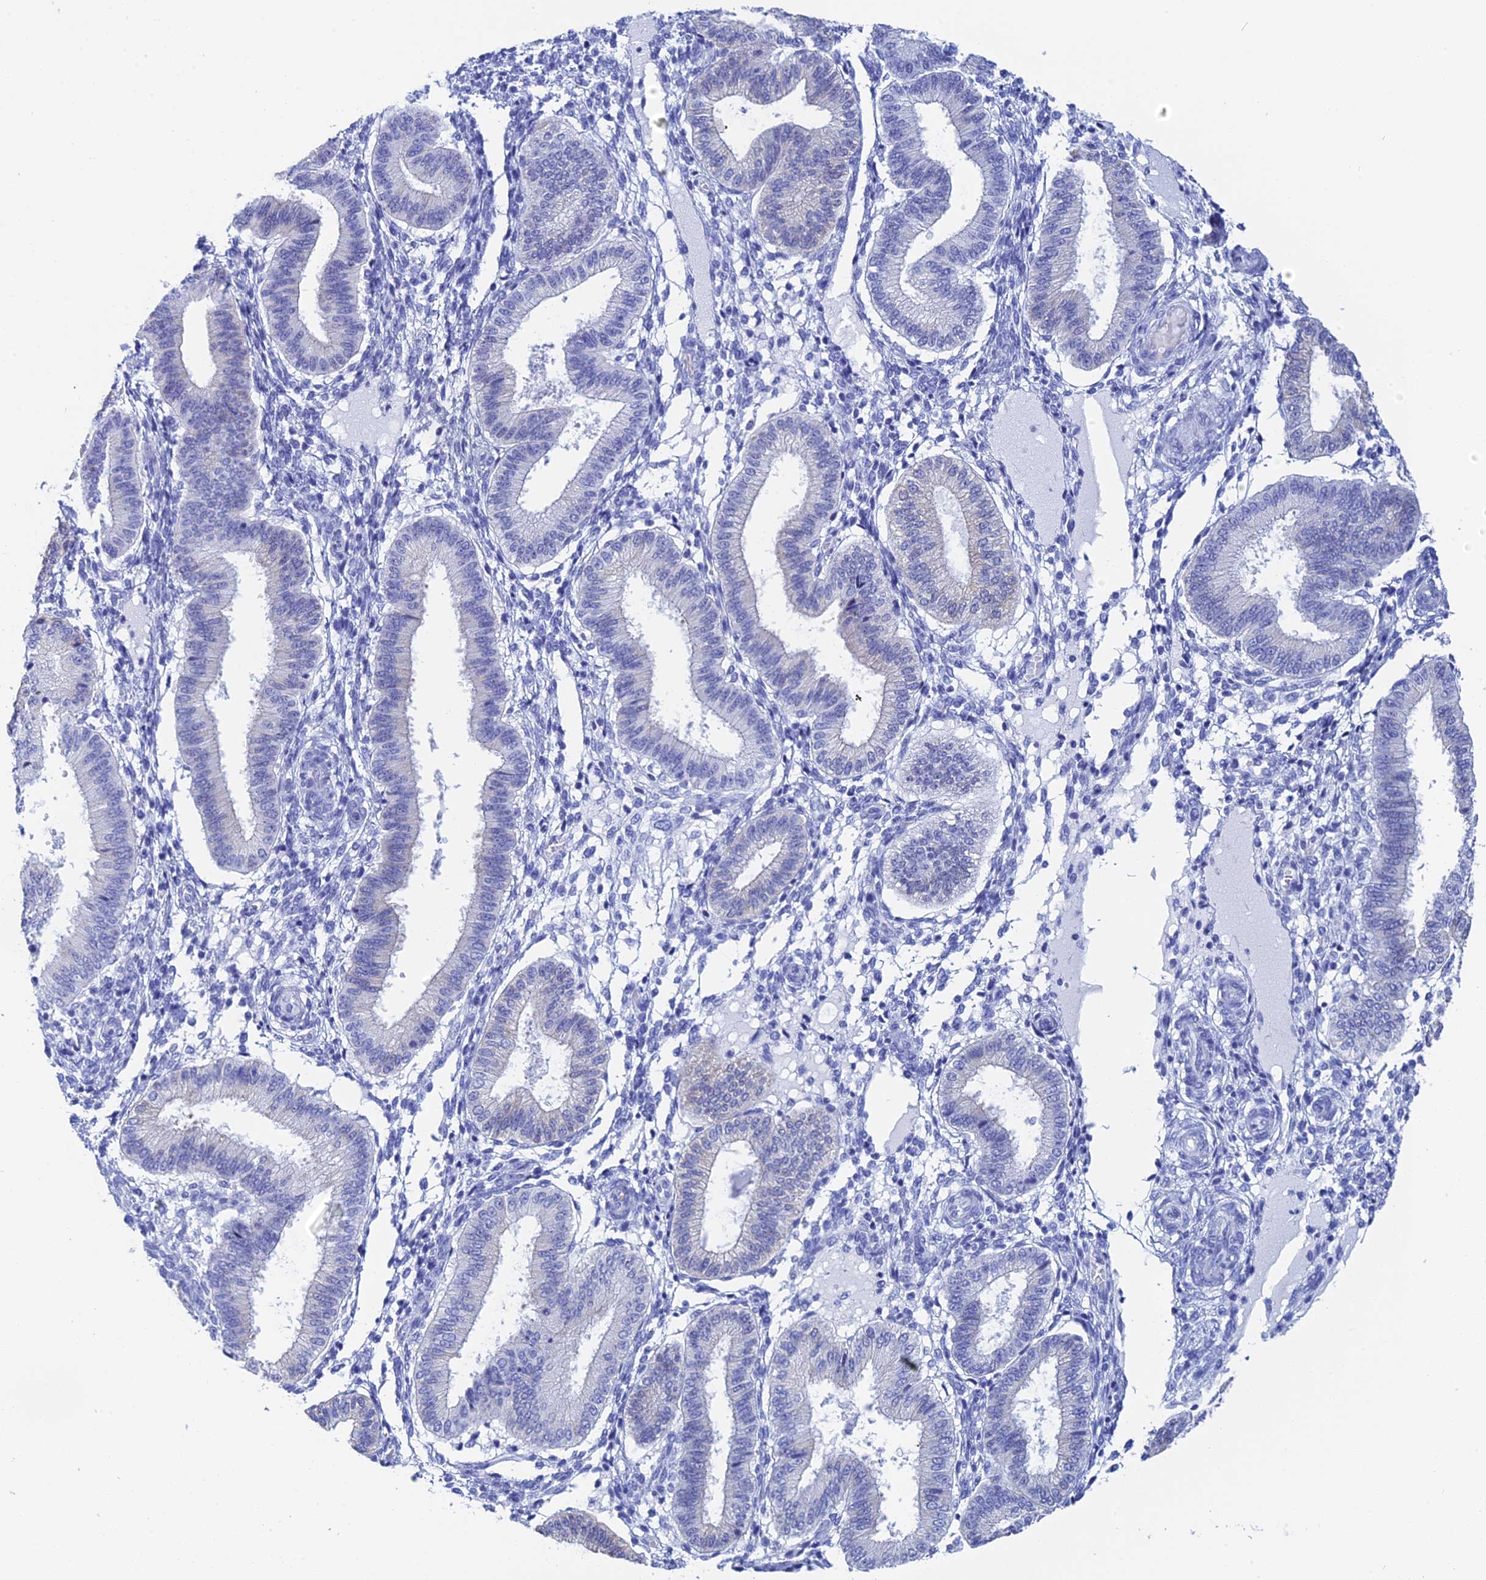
{"staining": {"intensity": "negative", "quantity": "none", "location": "none"}, "tissue": "endometrium", "cell_type": "Cells in endometrial stroma", "image_type": "normal", "snomed": [{"axis": "morphology", "description": "Normal tissue, NOS"}, {"axis": "topography", "description": "Endometrium"}], "caption": "The immunohistochemistry histopathology image has no significant staining in cells in endometrial stroma of endometrium.", "gene": "TEX101", "patient": {"sex": "female", "age": 39}}